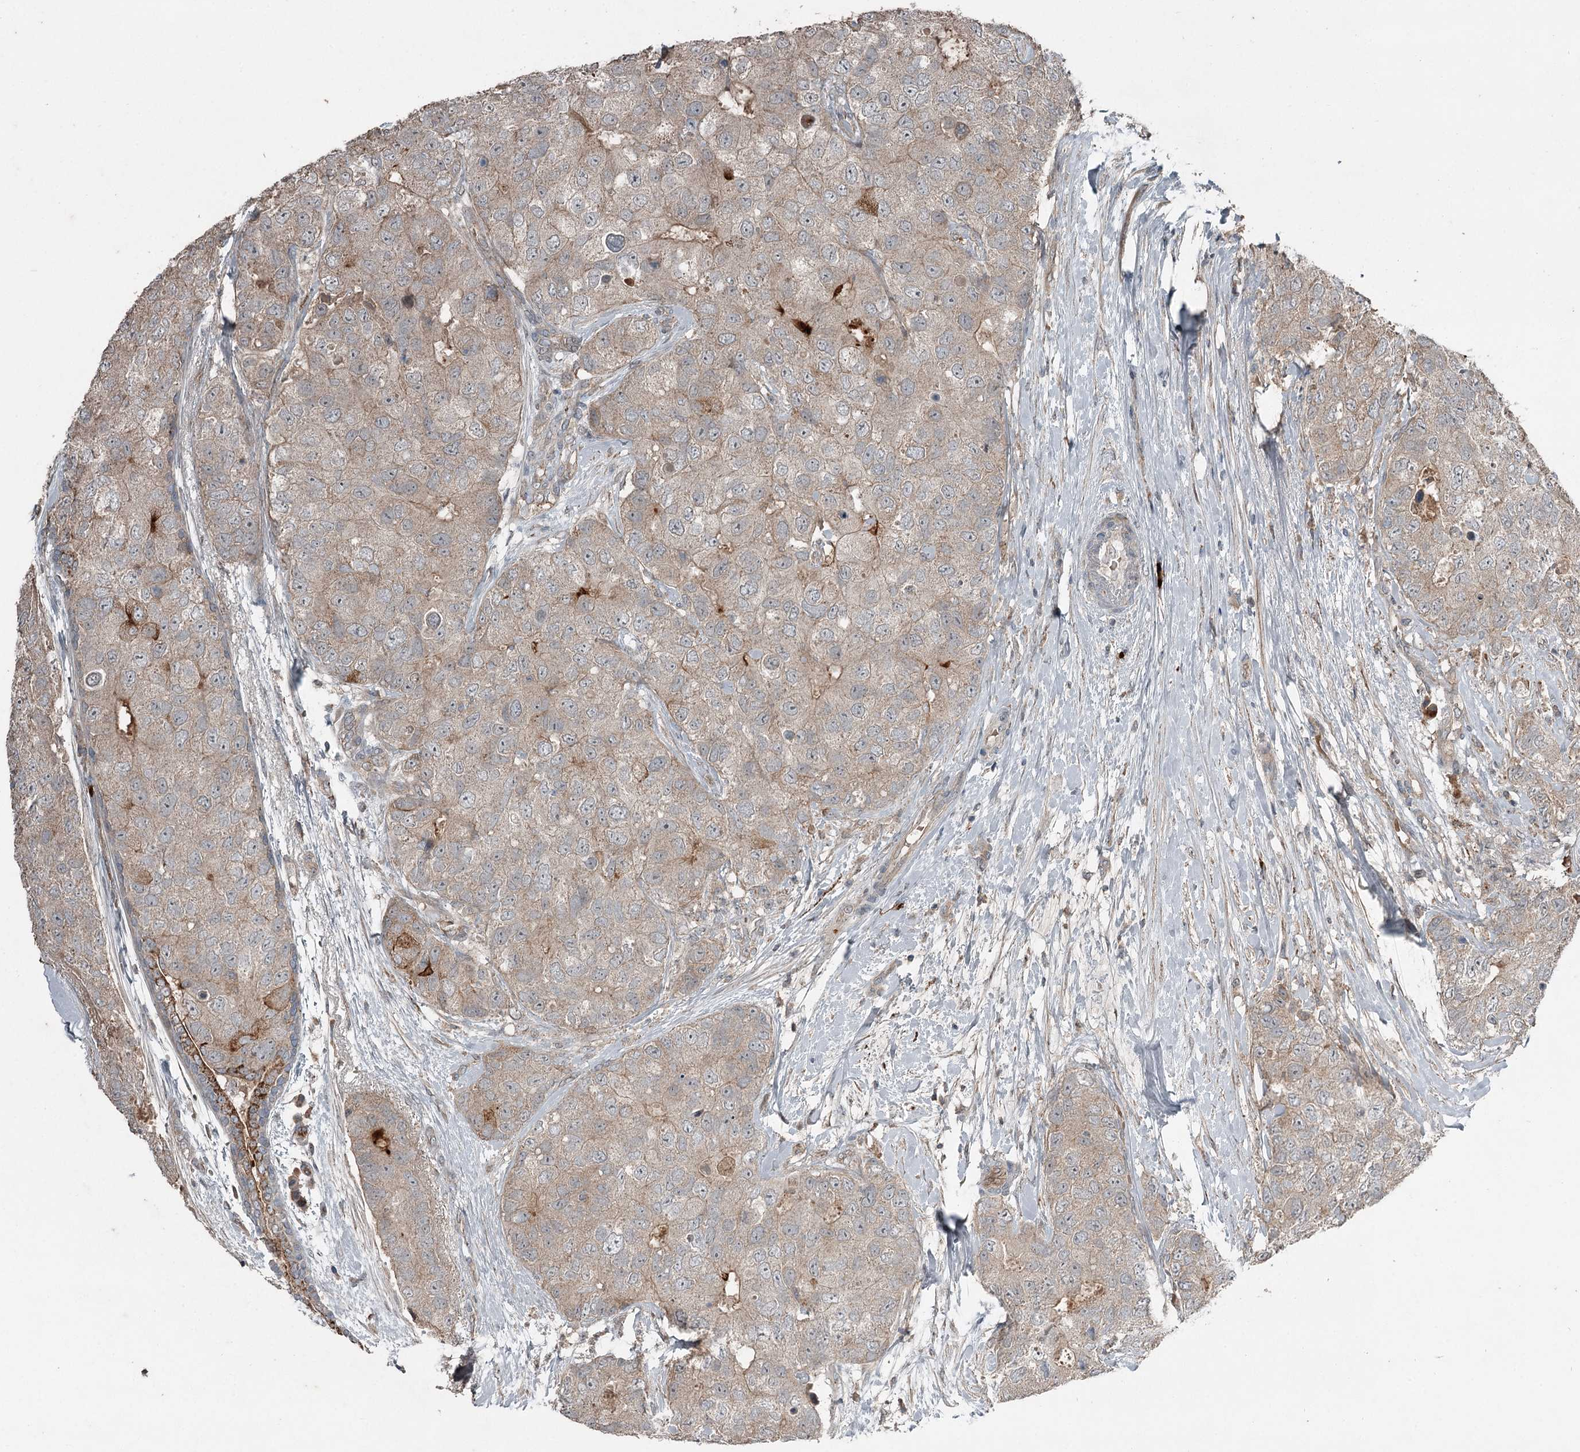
{"staining": {"intensity": "weak", "quantity": "25%-75%", "location": "cytoplasmic/membranous"}, "tissue": "breast cancer", "cell_type": "Tumor cells", "image_type": "cancer", "snomed": [{"axis": "morphology", "description": "Duct carcinoma"}, {"axis": "topography", "description": "Breast"}], "caption": "A micrograph of intraductal carcinoma (breast) stained for a protein reveals weak cytoplasmic/membranous brown staining in tumor cells.", "gene": "SLC39A8", "patient": {"sex": "female", "age": 62}}